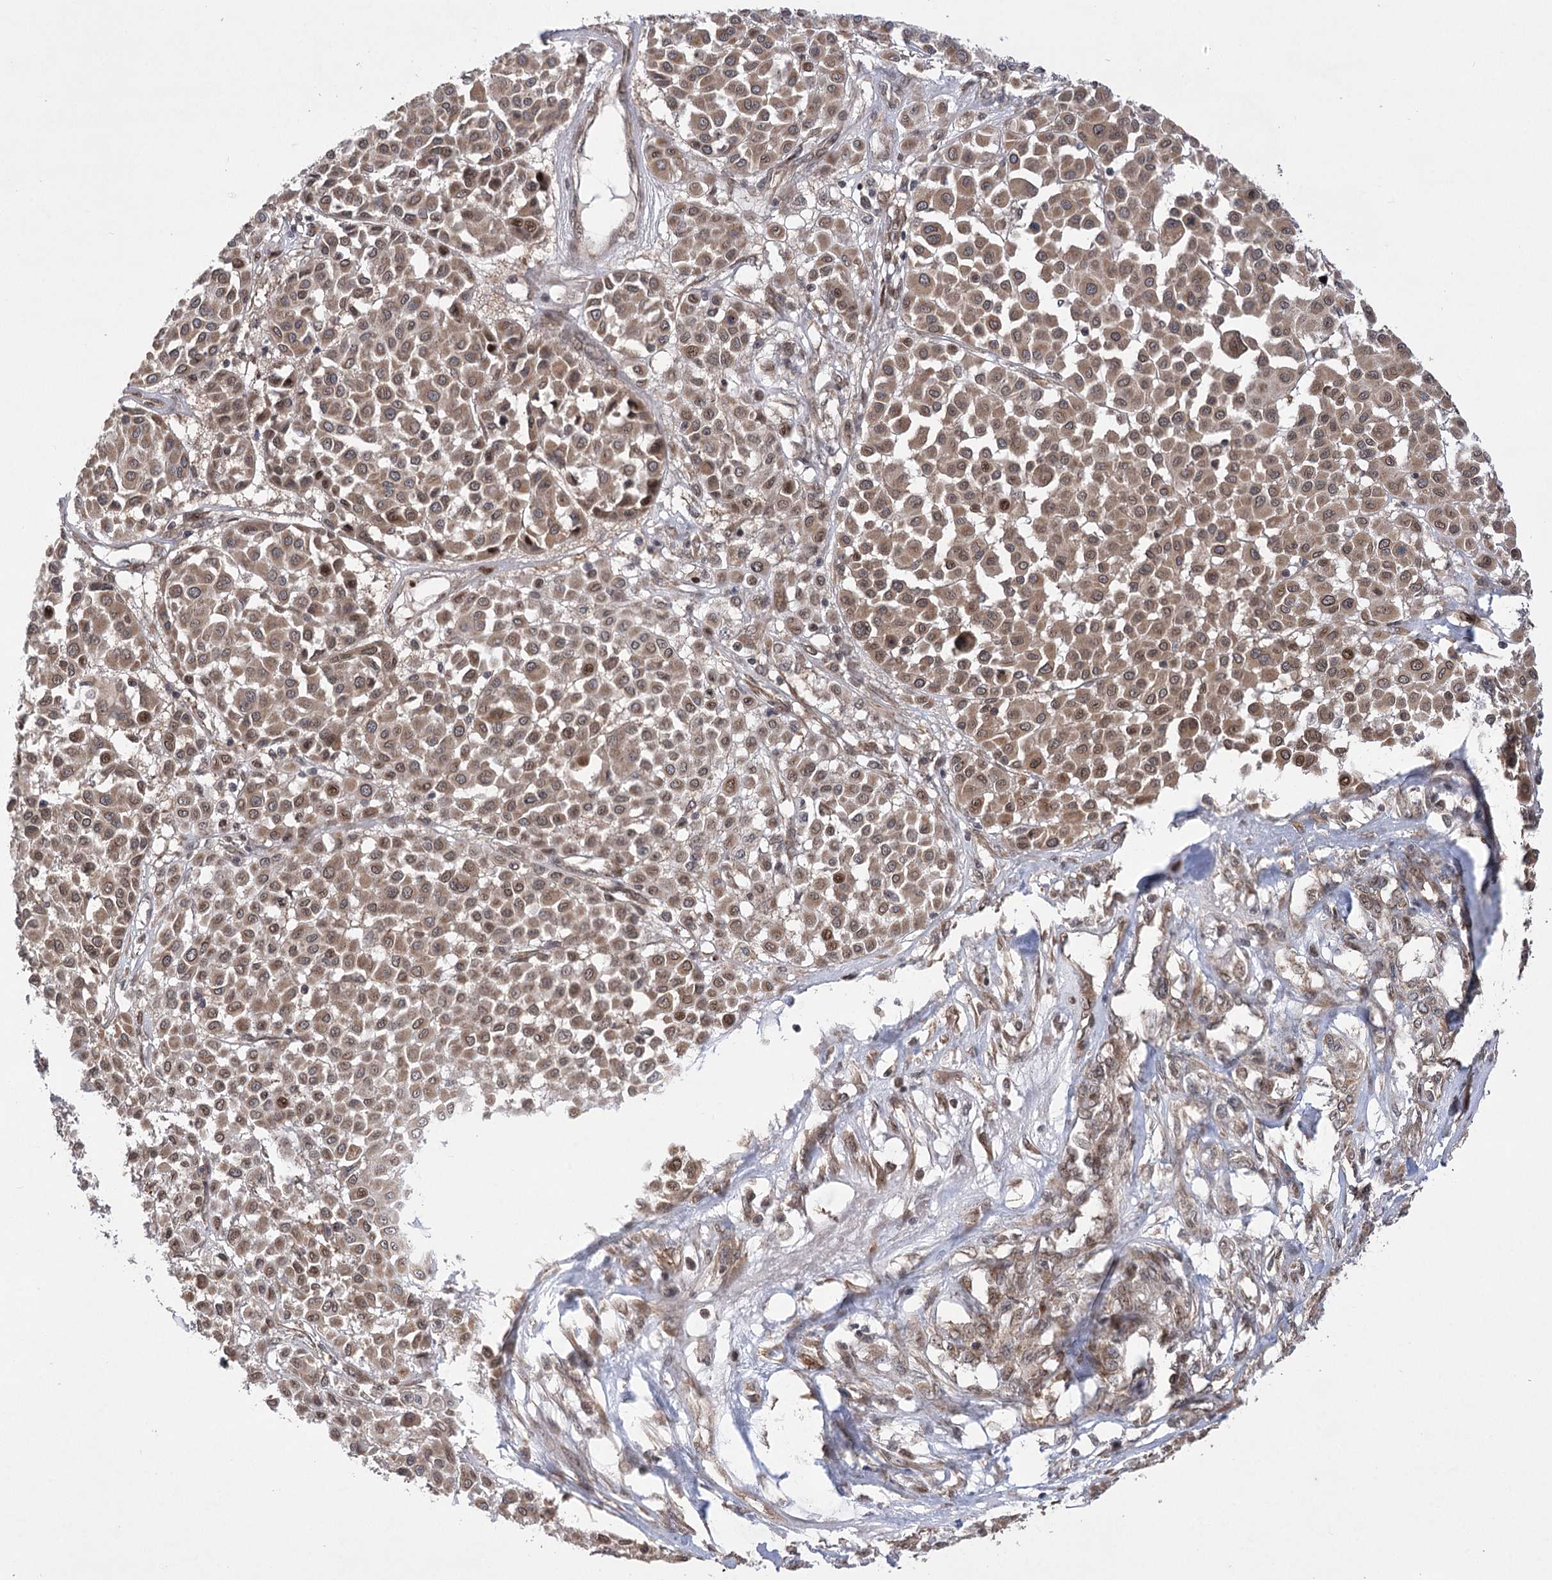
{"staining": {"intensity": "moderate", "quantity": ">75%", "location": "cytoplasmic/membranous,nuclear"}, "tissue": "melanoma", "cell_type": "Tumor cells", "image_type": "cancer", "snomed": [{"axis": "morphology", "description": "Malignant melanoma, Metastatic site"}, {"axis": "topography", "description": "Soft tissue"}], "caption": "This image demonstrates melanoma stained with IHC to label a protein in brown. The cytoplasmic/membranous and nuclear of tumor cells show moderate positivity for the protein. Nuclei are counter-stained blue.", "gene": "TENM2", "patient": {"sex": "male", "age": 41}}